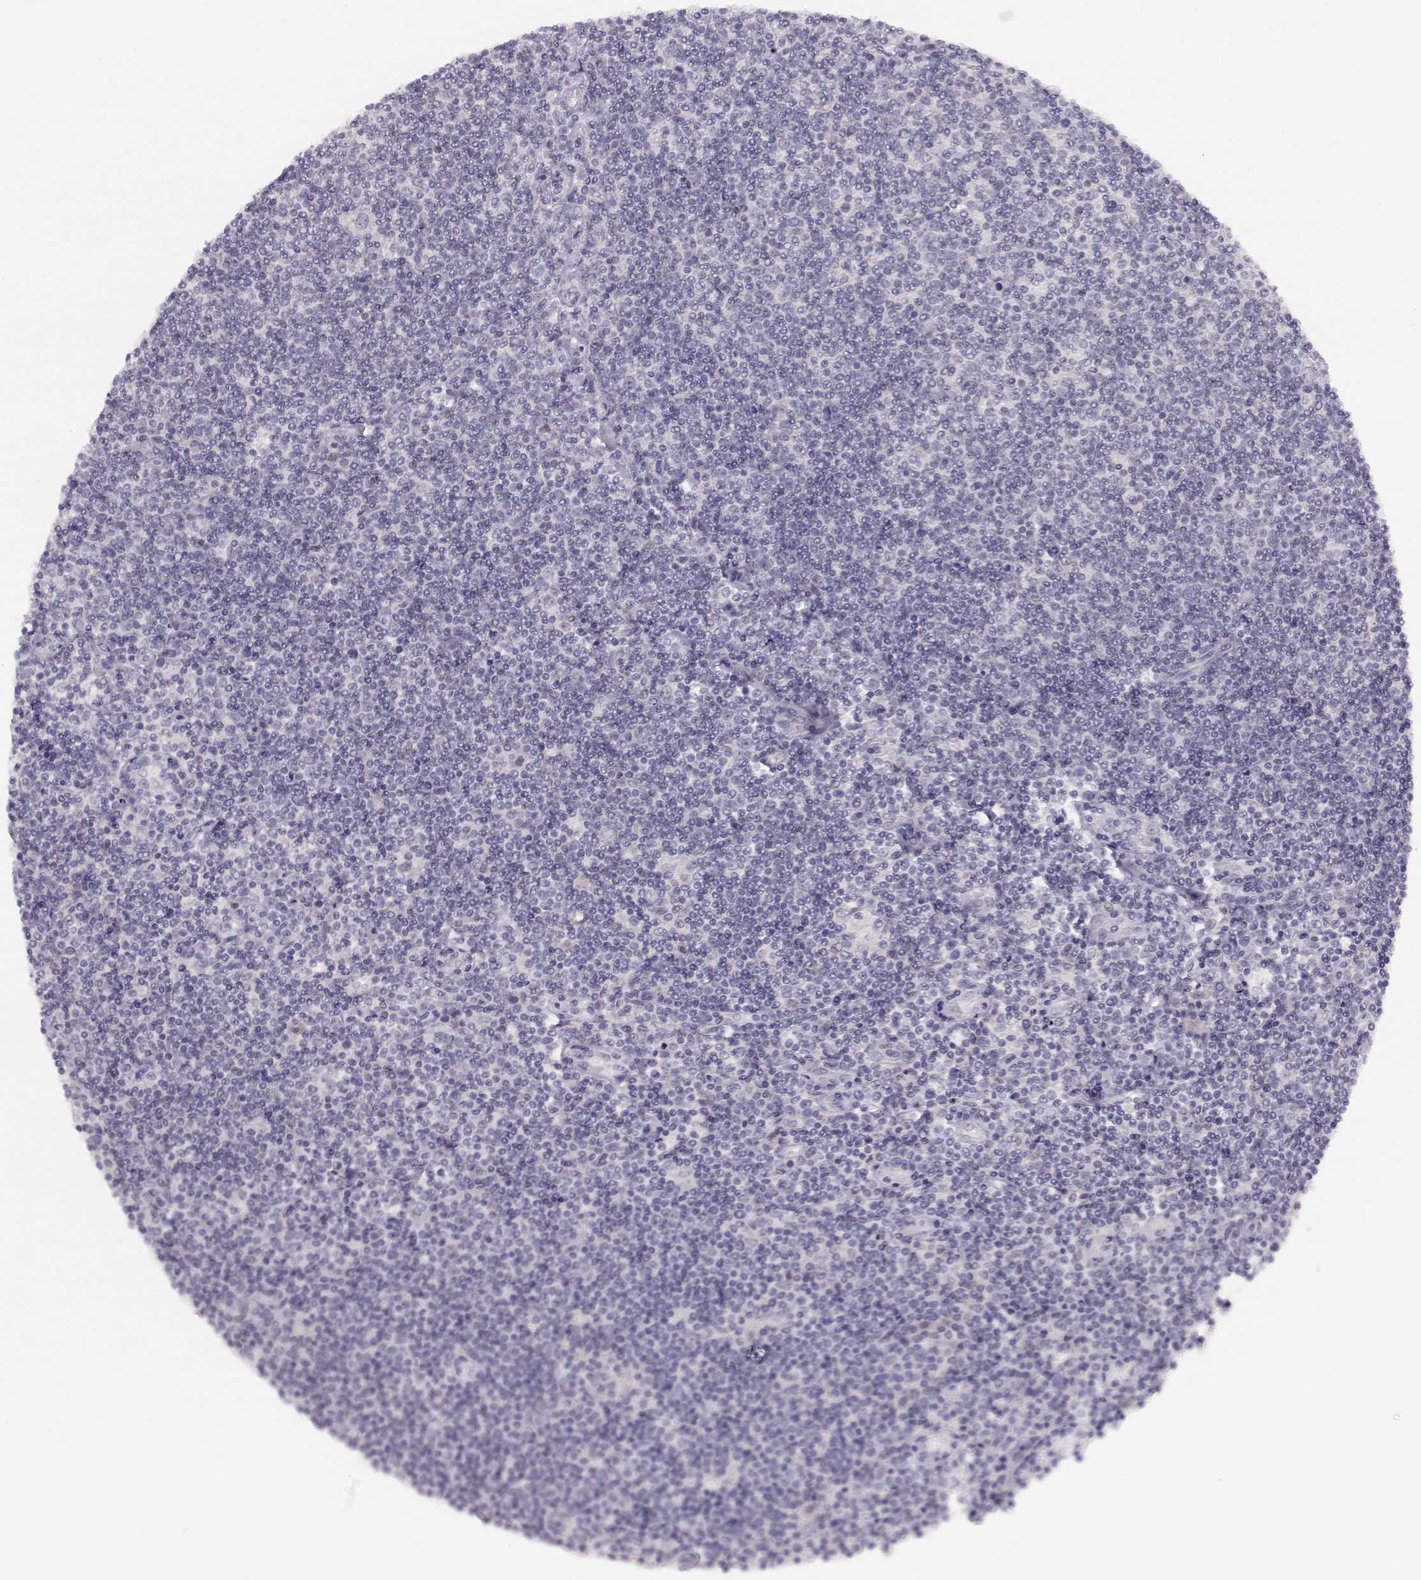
{"staining": {"intensity": "negative", "quantity": "none", "location": "none"}, "tissue": "lymphoma", "cell_type": "Tumor cells", "image_type": "cancer", "snomed": [{"axis": "morphology", "description": "Hodgkin's disease, NOS"}, {"axis": "topography", "description": "Lymph node"}], "caption": "This histopathology image is of Hodgkin's disease stained with IHC to label a protein in brown with the nuclei are counter-stained blue. There is no expression in tumor cells.", "gene": "IMPG1", "patient": {"sex": "male", "age": 40}}